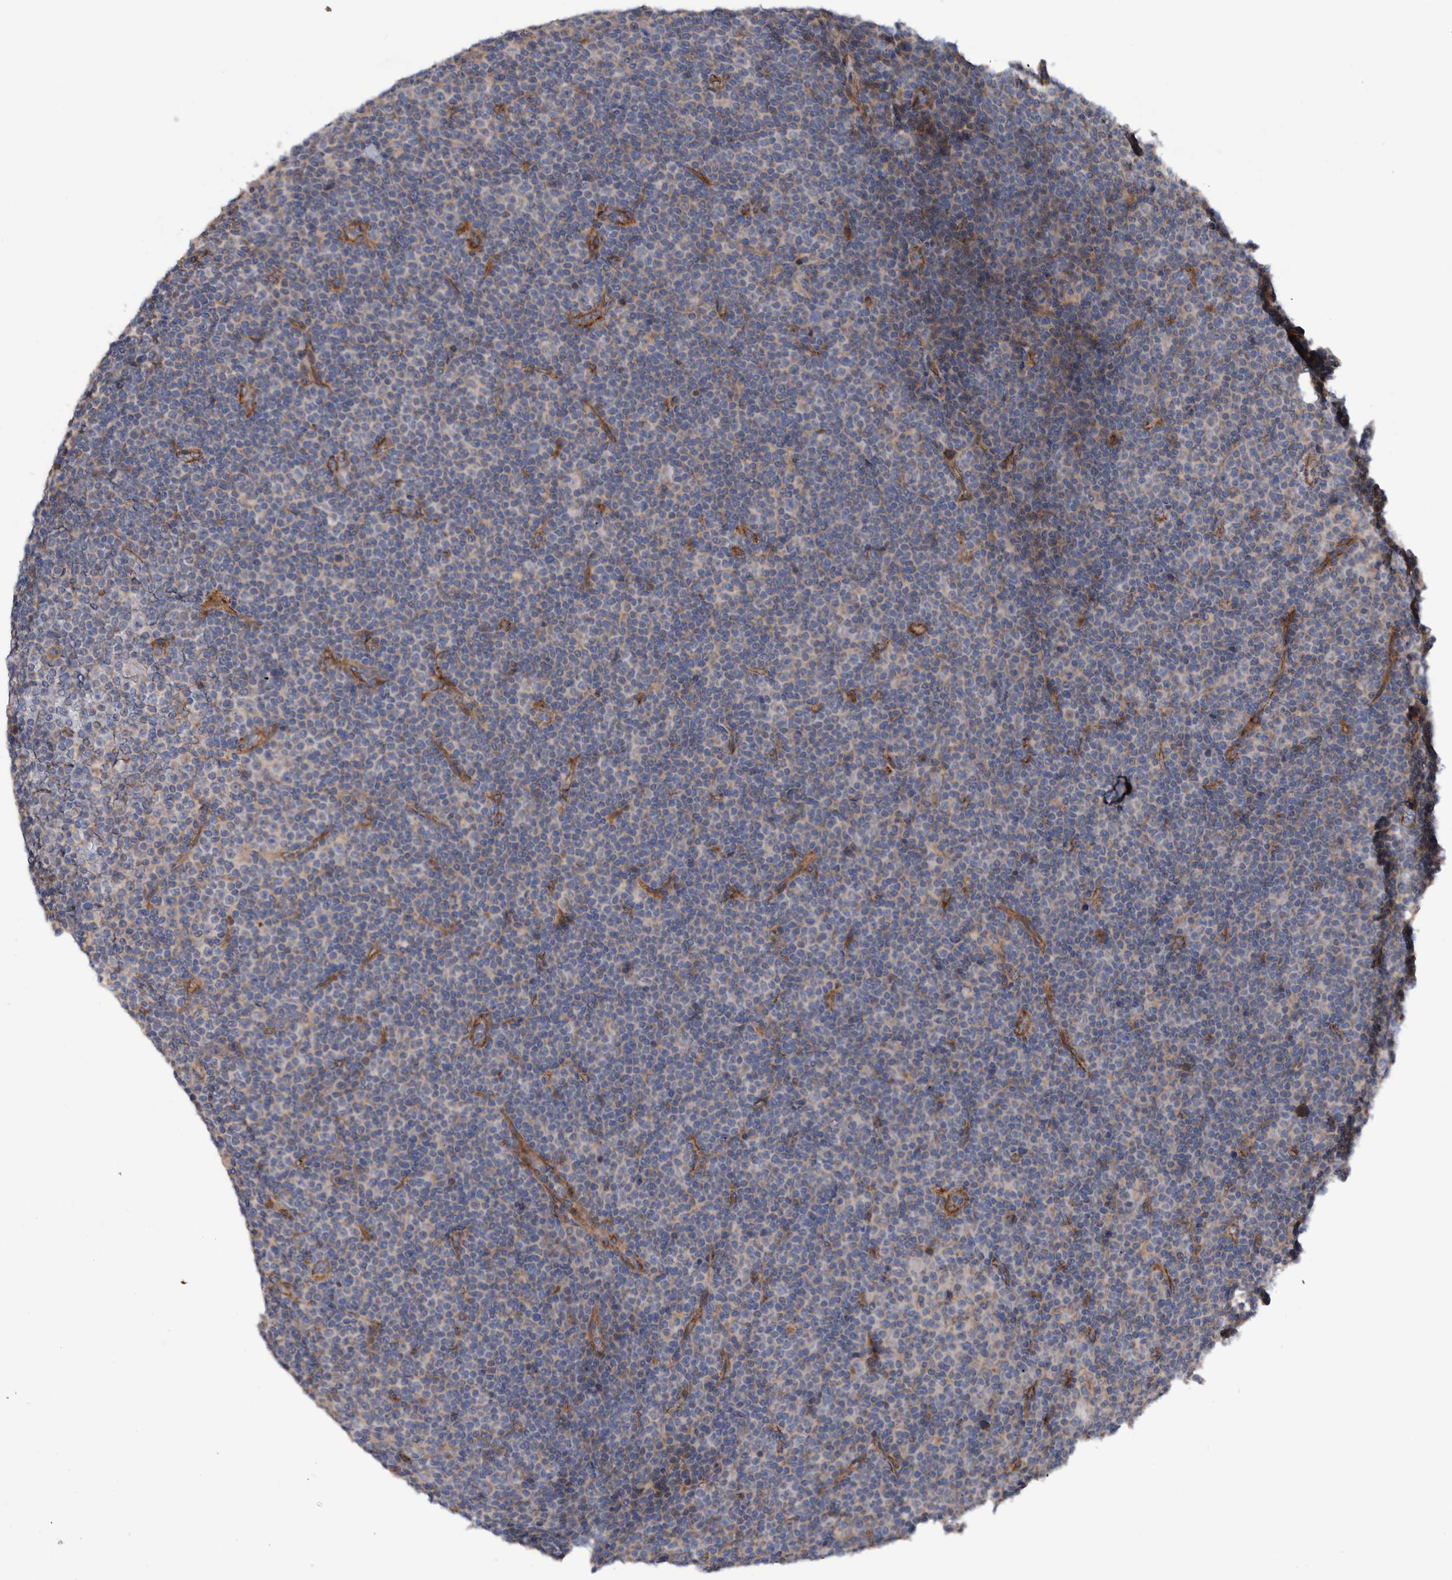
{"staining": {"intensity": "negative", "quantity": "none", "location": "none"}, "tissue": "lymphoma", "cell_type": "Tumor cells", "image_type": "cancer", "snomed": [{"axis": "morphology", "description": "Malignant lymphoma, non-Hodgkin's type, Low grade"}, {"axis": "topography", "description": "Lymph node"}], "caption": "Immunohistochemistry (IHC) photomicrograph of lymphoma stained for a protein (brown), which exhibits no positivity in tumor cells.", "gene": "SLC25A10", "patient": {"sex": "female", "age": 67}}